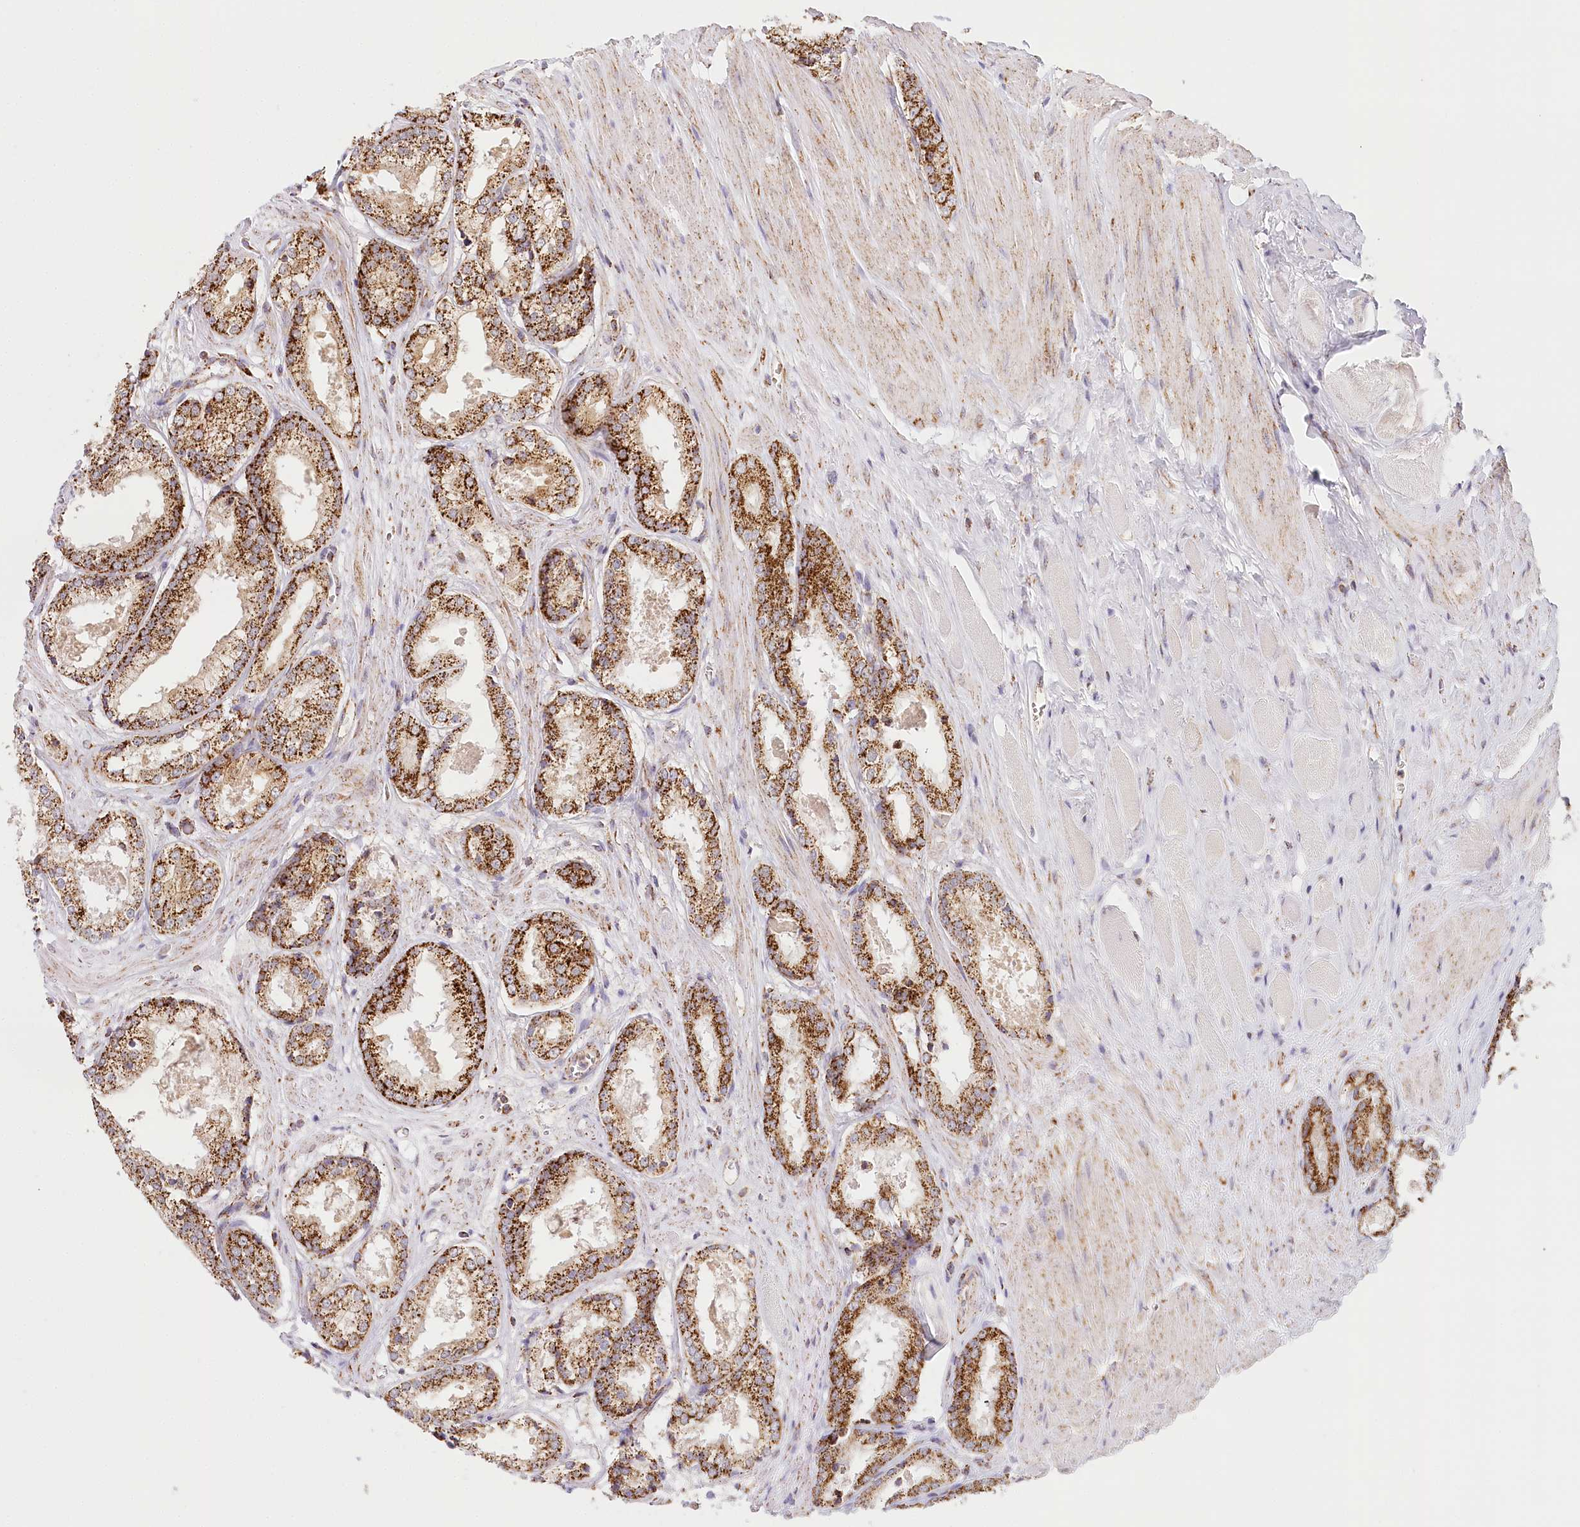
{"staining": {"intensity": "strong", "quantity": ">75%", "location": "cytoplasmic/membranous"}, "tissue": "prostate cancer", "cell_type": "Tumor cells", "image_type": "cancer", "snomed": [{"axis": "morphology", "description": "Adenocarcinoma, Low grade"}, {"axis": "topography", "description": "Prostate"}], "caption": "Immunohistochemistry micrograph of neoplastic tissue: human prostate adenocarcinoma (low-grade) stained using immunohistochemistry (IHC) shows high levels of strong protein expression localized specifically in the cytoplasmic/membranous of tumor cells, appearing as a cytoplasmic/membranous brown color.", "gene": "LSS", "patient": {"sex": "male", "age": 64}}